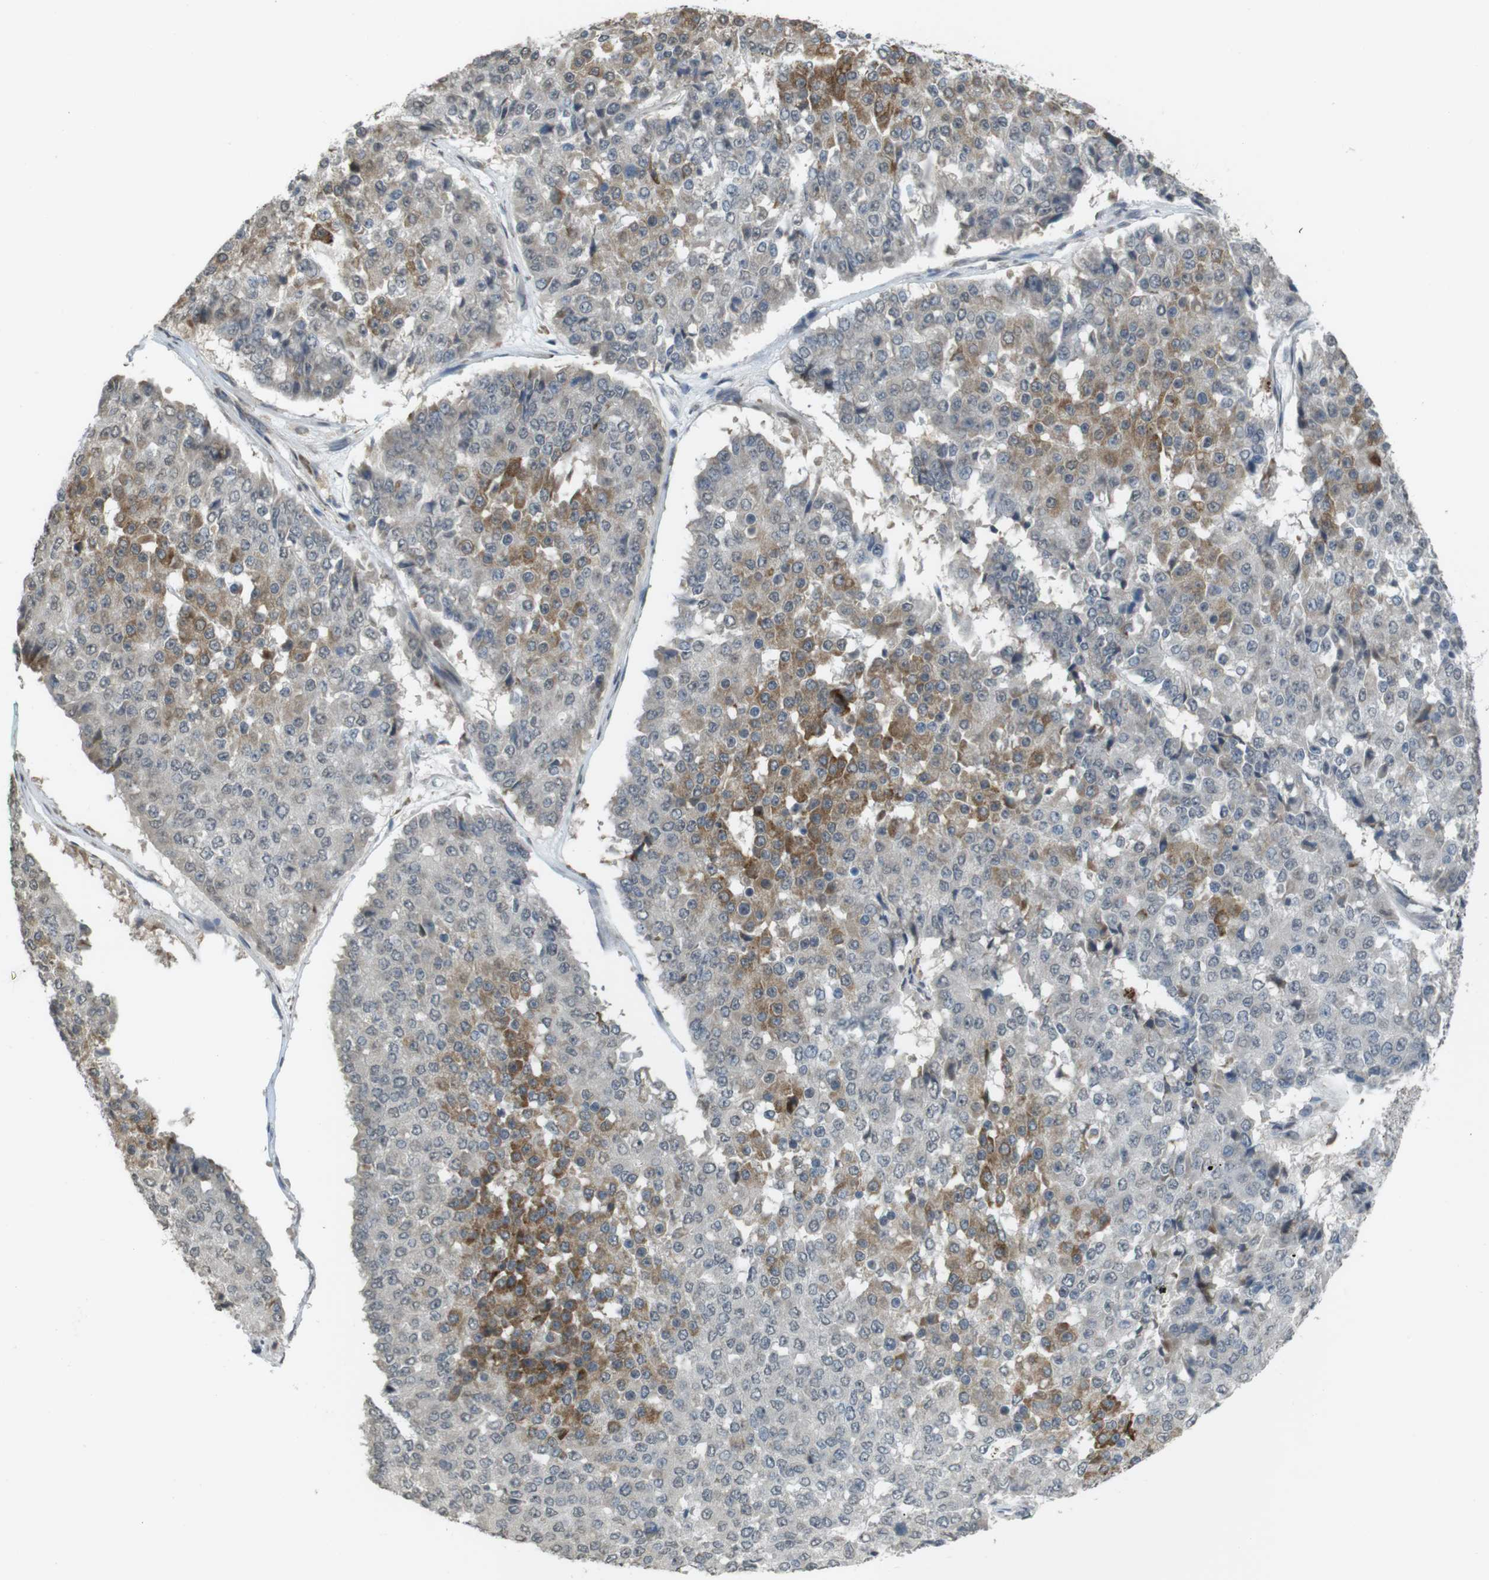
{"staining": {"intensity": "moderate", "quantity": "25%-75%", "location": "cytoplasmic/membranous"}, "tissue": "pancreatic cancer", "cell_type": "Tumor cells", "image_type": "cancer", "snomed": [{"axis": "morphology", "description": "Adenocarcinoma, NOS"}, {"axis": "topography", "description": "Pancreas"}], "caption": "A brown stain shows moderate cytoplasmic/membranous expression of a protein in human pancreatic cancer (adenocarcinoma) tumor cells.", "gene": "FZD10", "patient": {"sex": "male", "age": 50}}